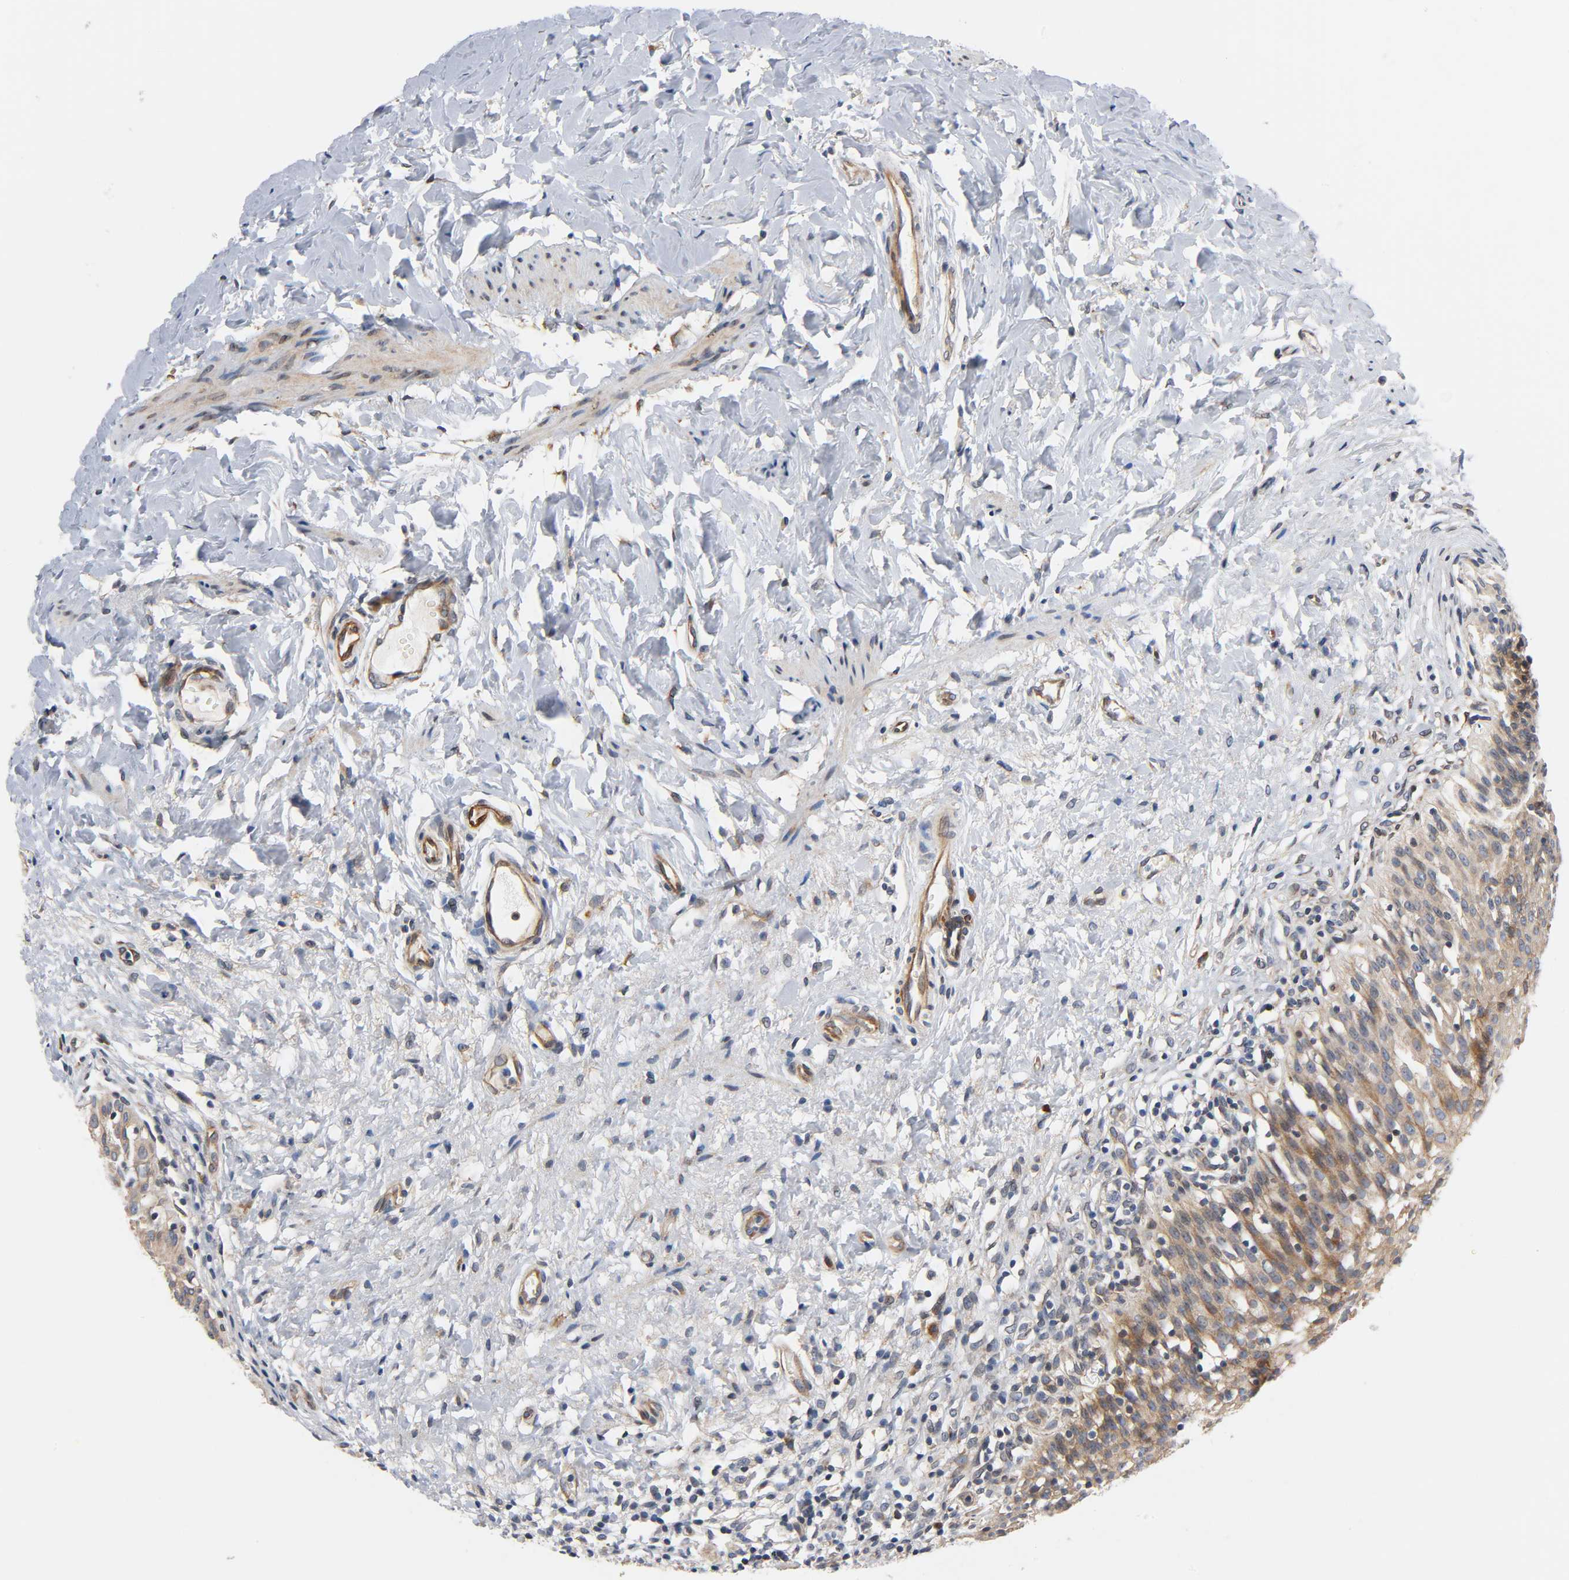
{"staining": {"intensity": "moderate", "quantity": ">75%", "location": "cytoplasmic/membranous"}, "tissue": "urinary bladder", "cell_type": "Urothelial cells", "image_type": "normal", "snomed": [{"axis": "morphology", "description": "Normal tissue, NOS"}, {"axis": "topography", "description": "Urinary bladder"}], "caption": "Immunohistochemical staining of unremarkable human urinary bladder demonstrates >75% levels of moderate cytoplasmic/membranous protein expression in about >75% of urothelial cells. Using DAB (brown) and hematoxylin (blue) stains, captured at high magnification using brightfield microscopy.", "gene": "ASB6", "patient": {"sex": "female", "age": 80}}